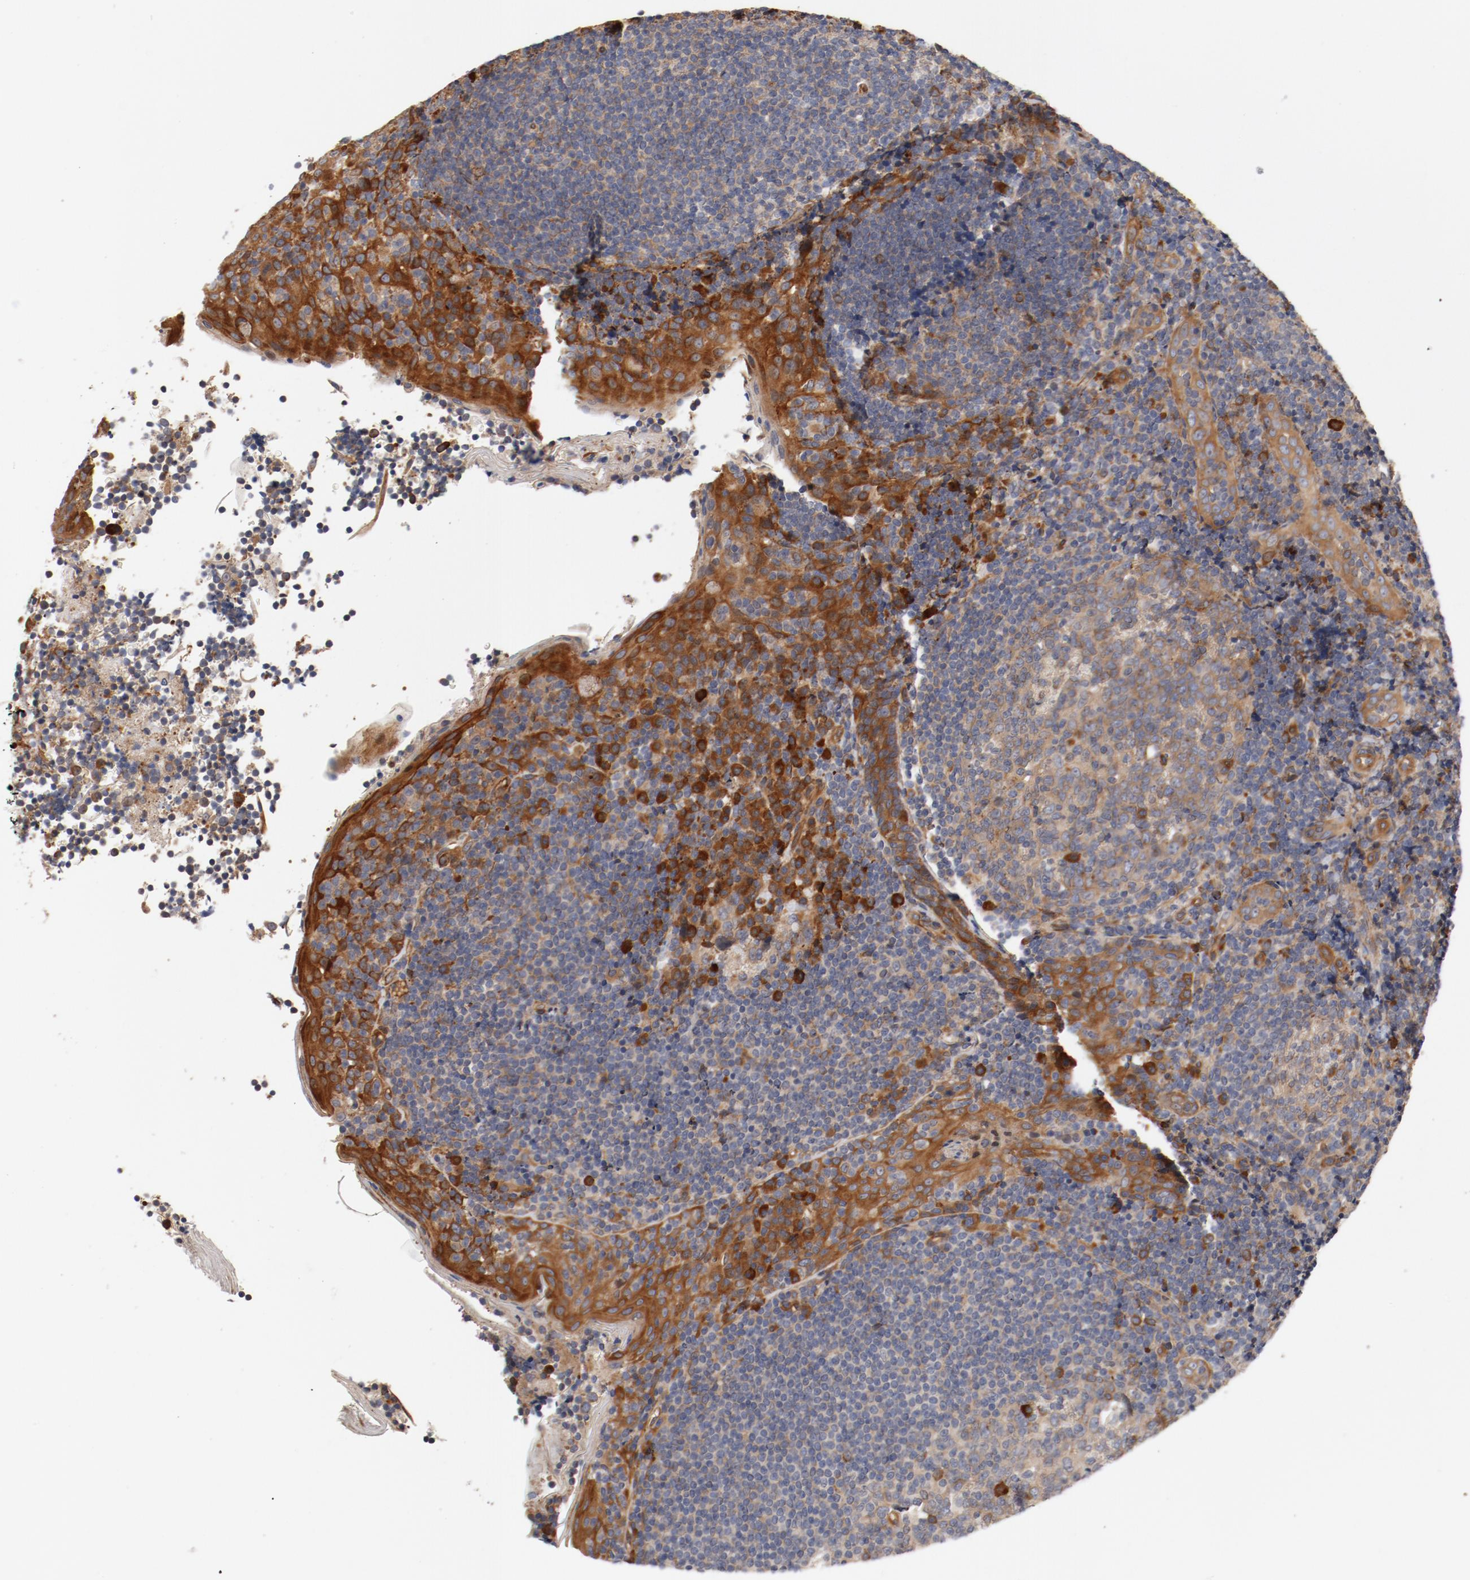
{"staining": {"intensity": "weak", "quantity": ">75%", "location": "cytoplasmic/membranous"}, "tissue": "tonsil", "cell_type": "Germinal center cells", "image_type": "normal", "snomed": [{"axis": "morphology", "description": "Normal tissue, NOS"}, {"axis": "topography", "description": "Tonsil"}], "caption": "Protein analysis of unremarkable tonsil displays weak cytoplasmic/membranous positivity in about >75% of germinal center cells.", "gene": "PITPNM2", "patient": {"sex": "male", "age": 31}}